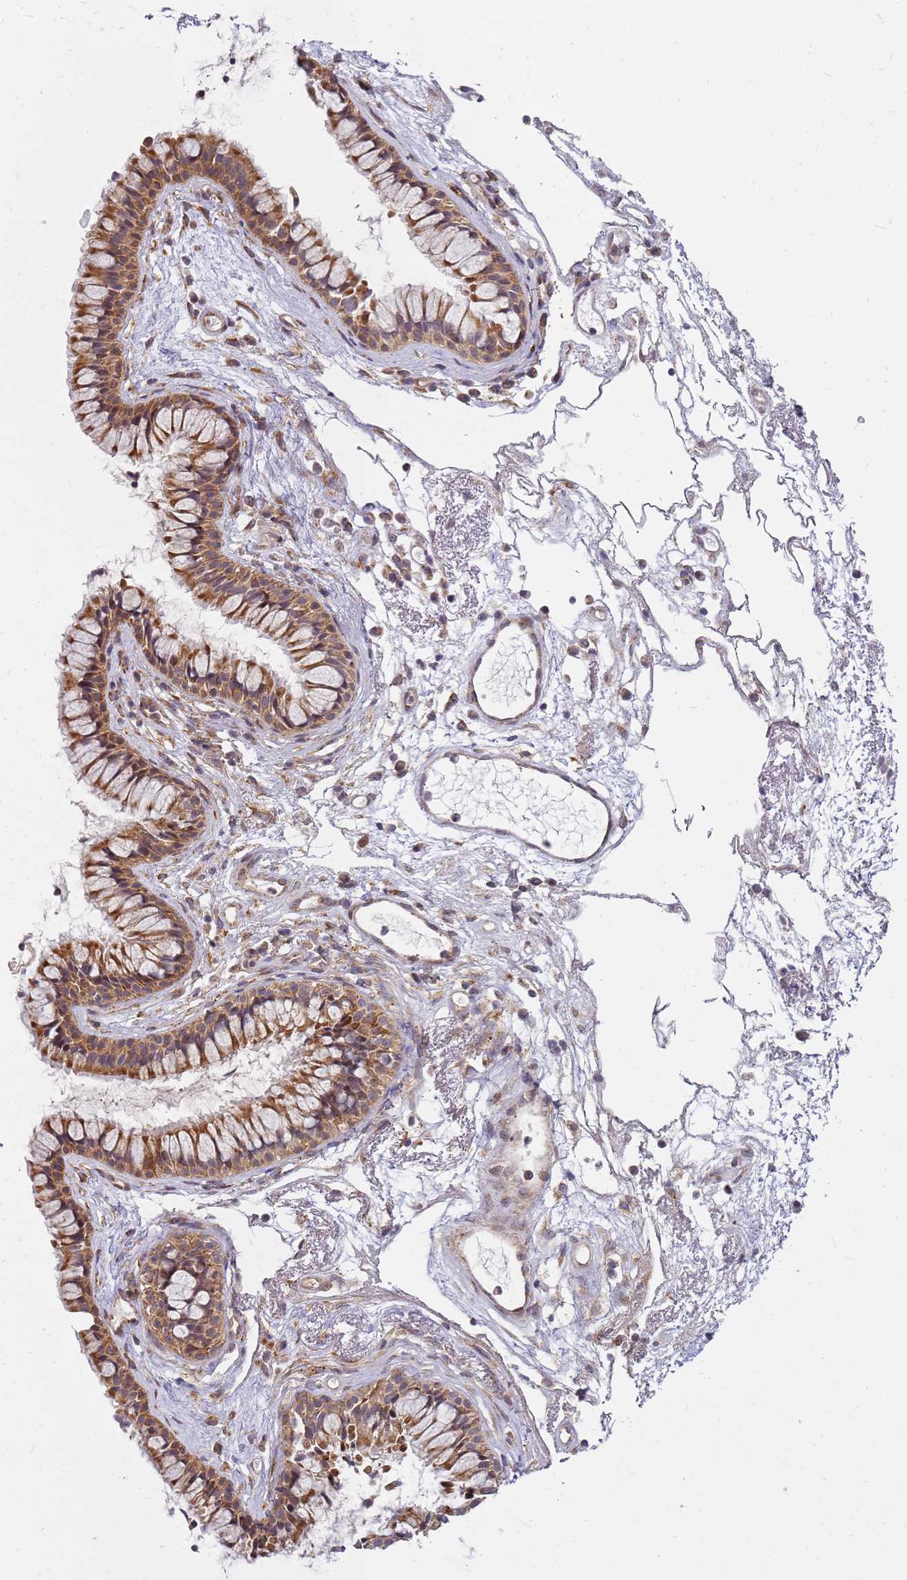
{"staining": {"intensity": "moderate", "quantity": ">75%", "location": "cytoplasmic/membranous"}, "tissue": "nasopharynx", "cell_type": "Respiratory epithelial cells", "image_type": "normal", "snomed": [{"axis": "morphology", "description": "Normal tissue, NOS"}, {"axis": "topography", "description": "Nasopharynx"}], "caption": "IHC of normal nasopharynx reveals medium levels of moderate cytoplasmic/membranous expression in approximately >75% of respiratory epithelial cells.", "gene": "CCDC159", "patient": {"sex": "male", "age": 82}}